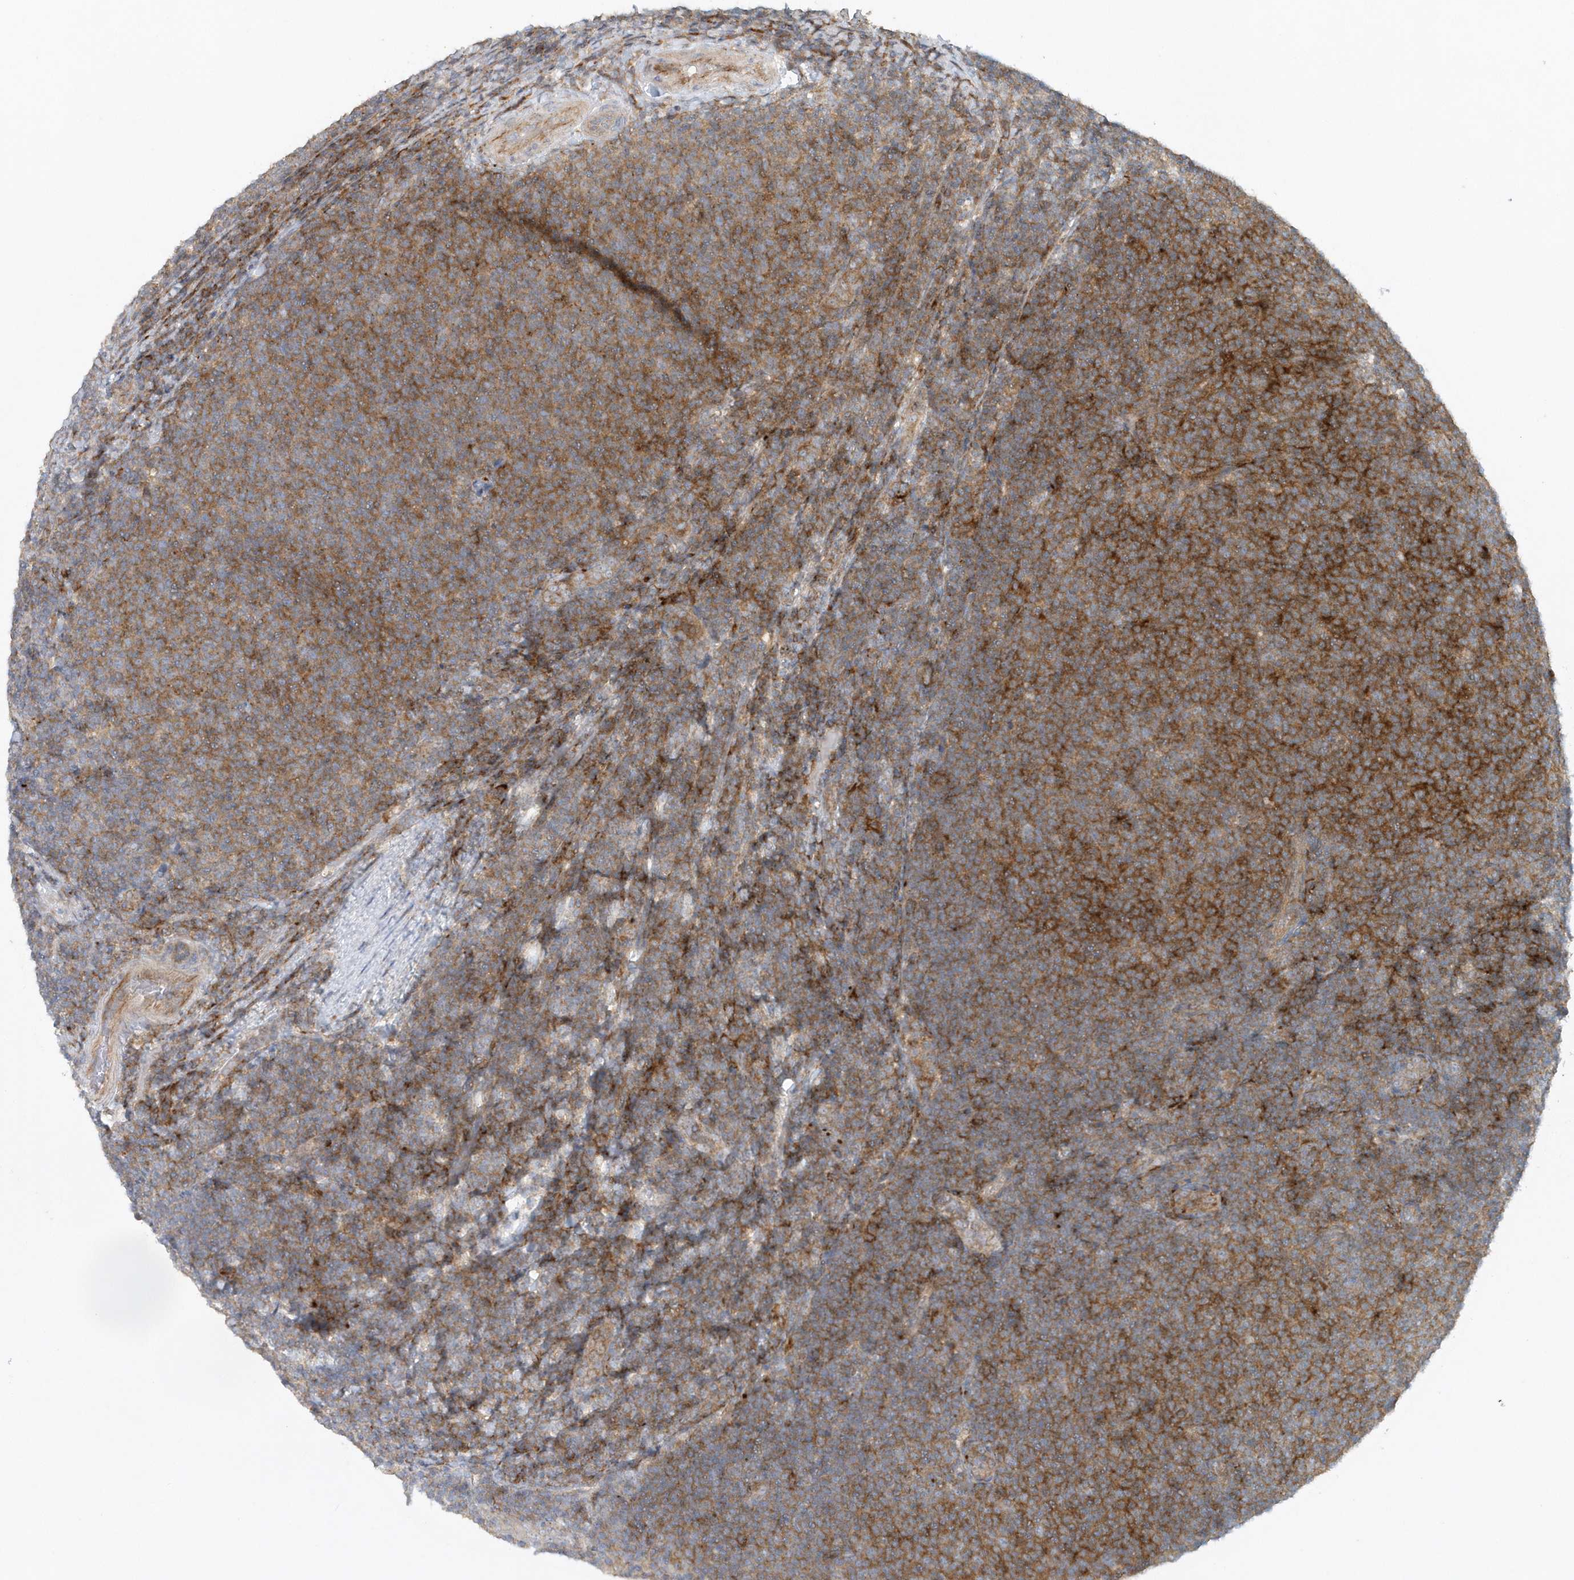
{"staining": {"intensity": "moderate", "quantity": ">75%", "location": "cytoplasmic/membranous"}, "tissue": "lymphoma", "cell_type": "Tumor cells", "image_type": "cancer", "snomed": [{"axis": "morphology", "description": "Malignant lymphoma, non-Hodgkin's type, Low grade"}, {"axis": "topography", "description": "Lymph node"}], "caption": "A medium amount of moderate cytoplasmic/membranous positivity is identified in about >75% of tumor cells in low-grade malignant lymphoma, non-Hodgkin's type tissue. Ihc stains the protein in brown and the nuclei are stained blue.", "gene": "MMUT", "patient": {"sex": "male", "age": 66}}